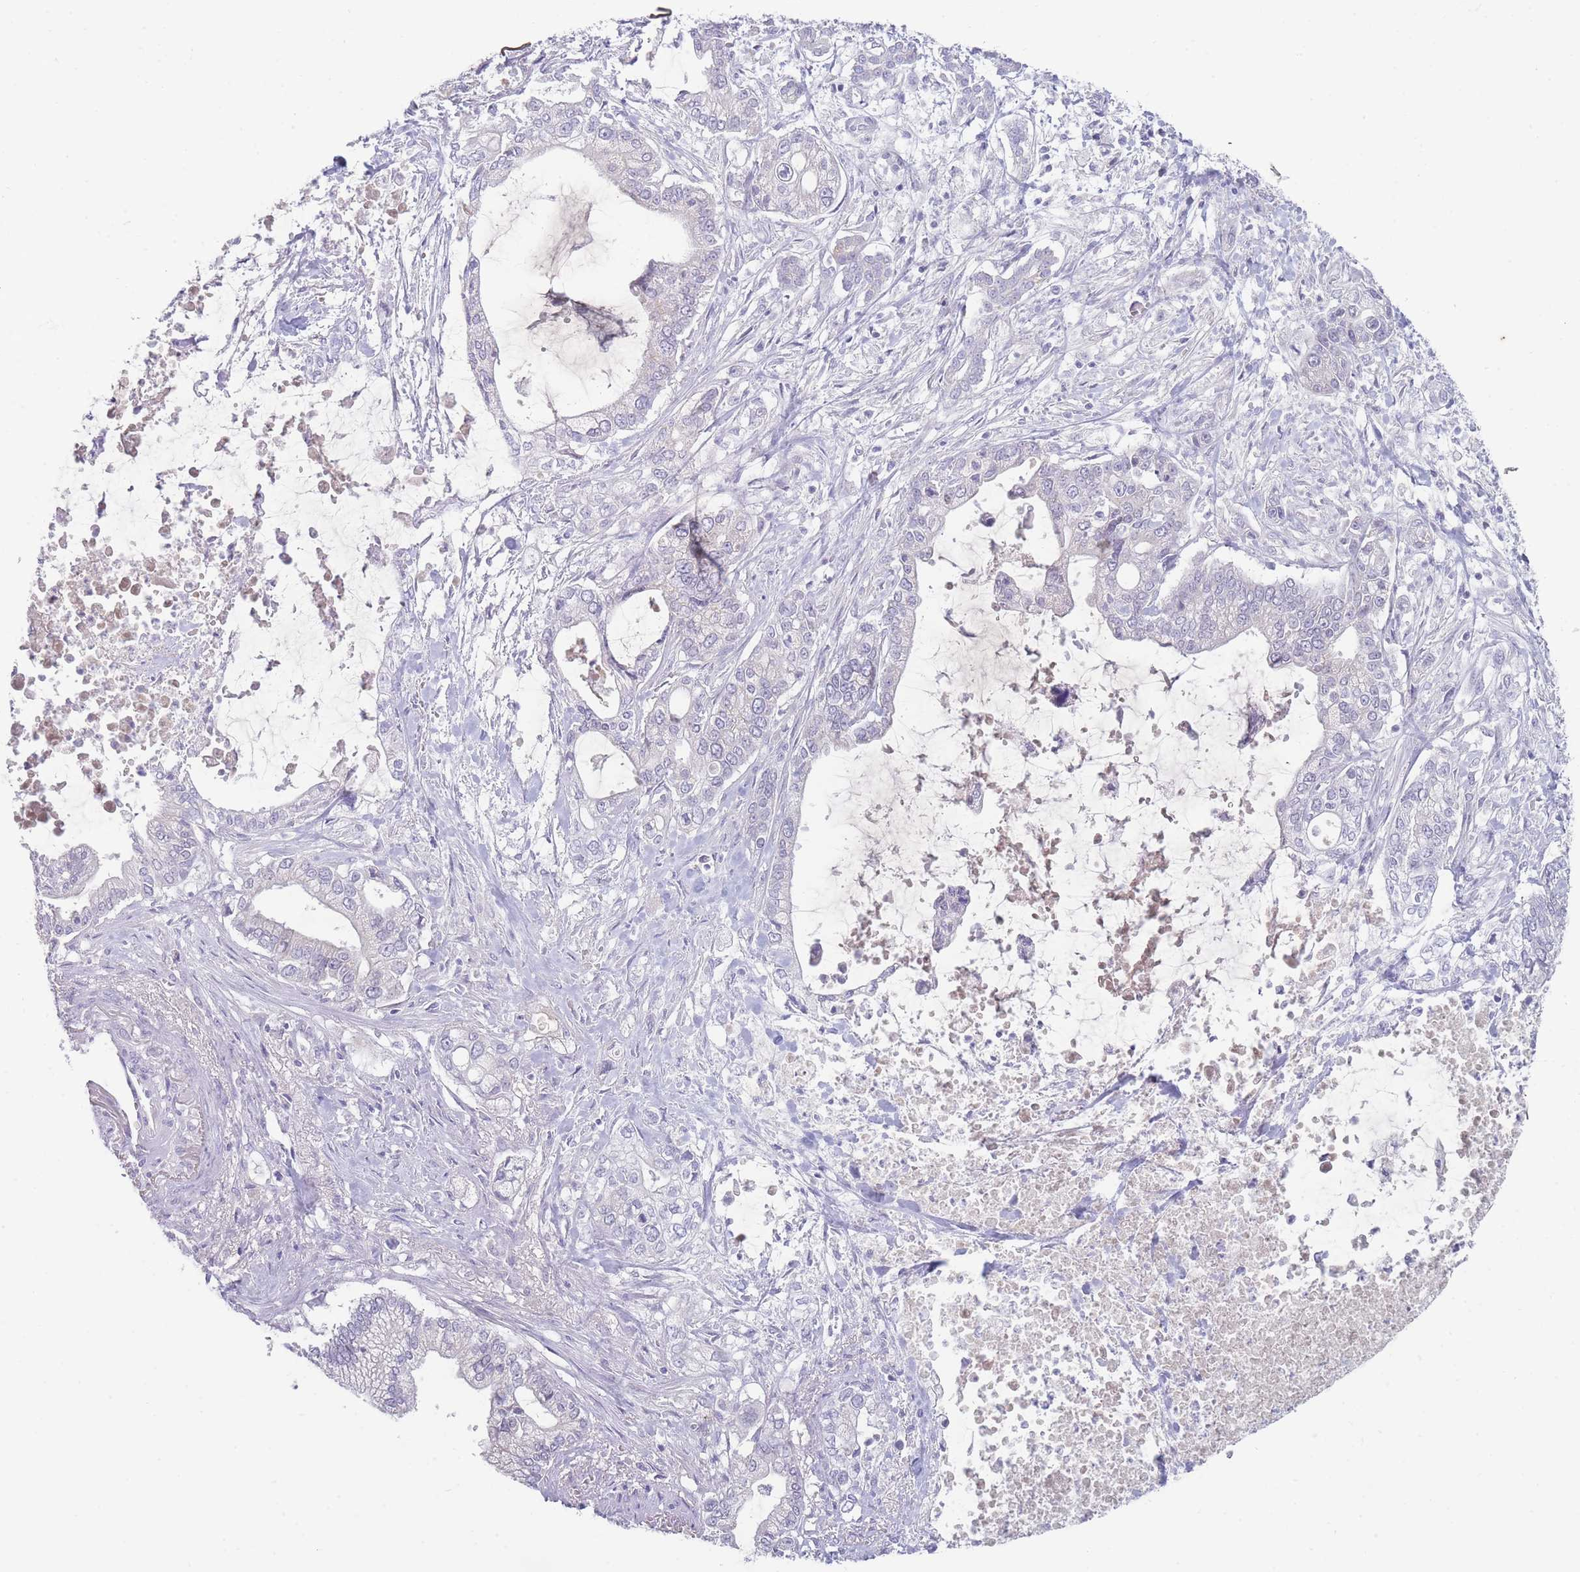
{"staining": {"intensity": "negative", "quantity": "none", "location": "none"}, "tissue": "pancreatic cancer", "cell_type": "Tumor cells", "image_type": "cancer", "snomed": [{"axis": "morphology", "description": "Adenocarcinoma, NOS"}, {"axis": "topography", "description": "Pancreas"}], "caption": "This is an IHC photomicrograph of pancreatic adenocarcinoma. There is no positivity in tumor cells.", "gene": "MRPS14", "patient": {"sex": "male", "age": 69}}